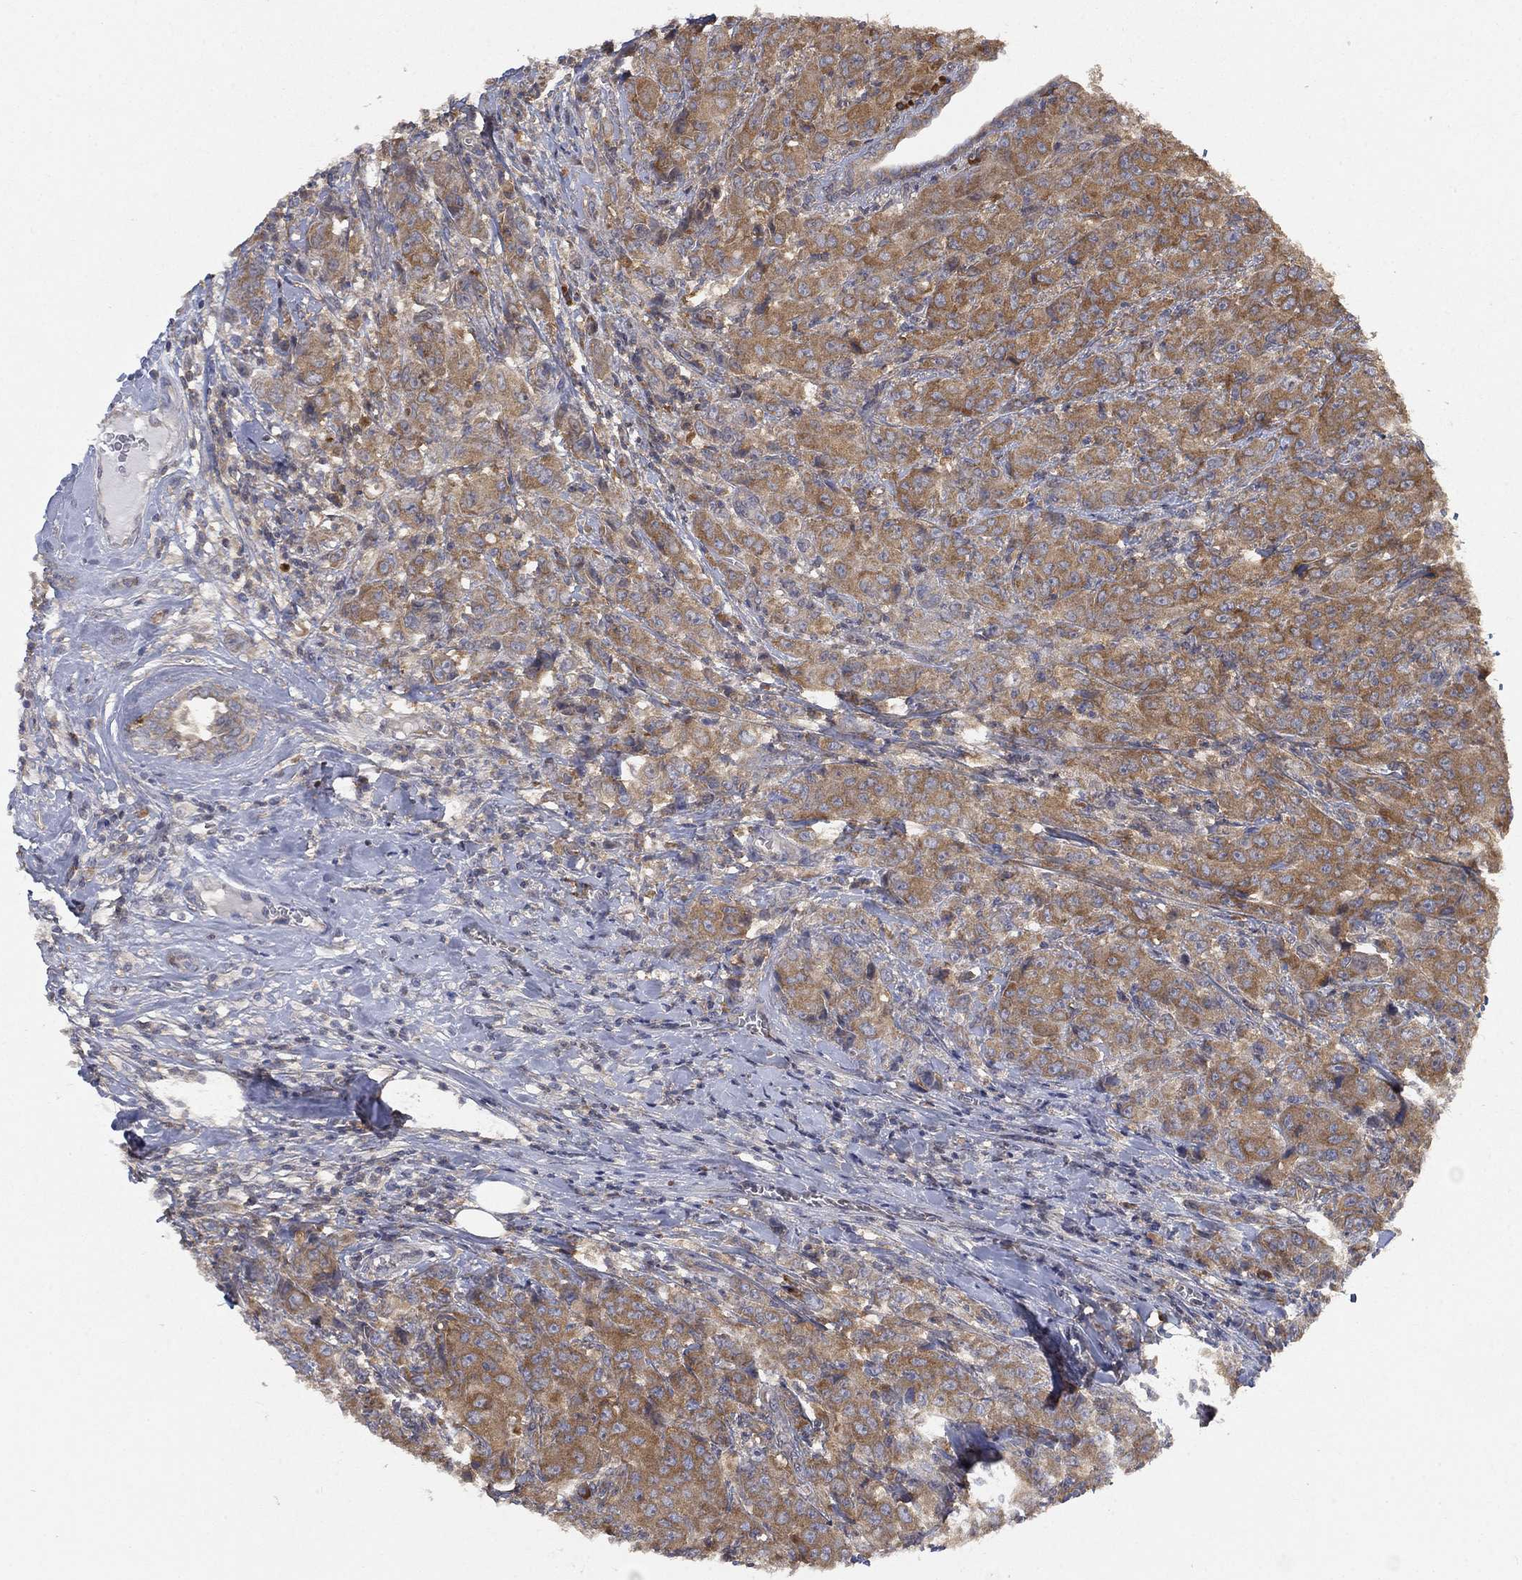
{"staining": {"intensity": "moderate", "quantity": ">75%", "location": "cytoplasmic/membranous"}, "tissue": "breast cancer", "cell_type": "Tumor cells", "image_type": "cancer", "snomed": [{"axis": "morphology", "description": "Duct carcinoma"}, {"axis": "topography", "description": "Breast"}], "caption": "High-power microscopy captured an IHC photomicrograph of breast cancer (intraductal carcinoma), revealing moderate cytoplasmic/membranous staining in approximately >75% of tumor cells.", "gene": "UBA5", "patient": {"sex": "female", "age": 43}}